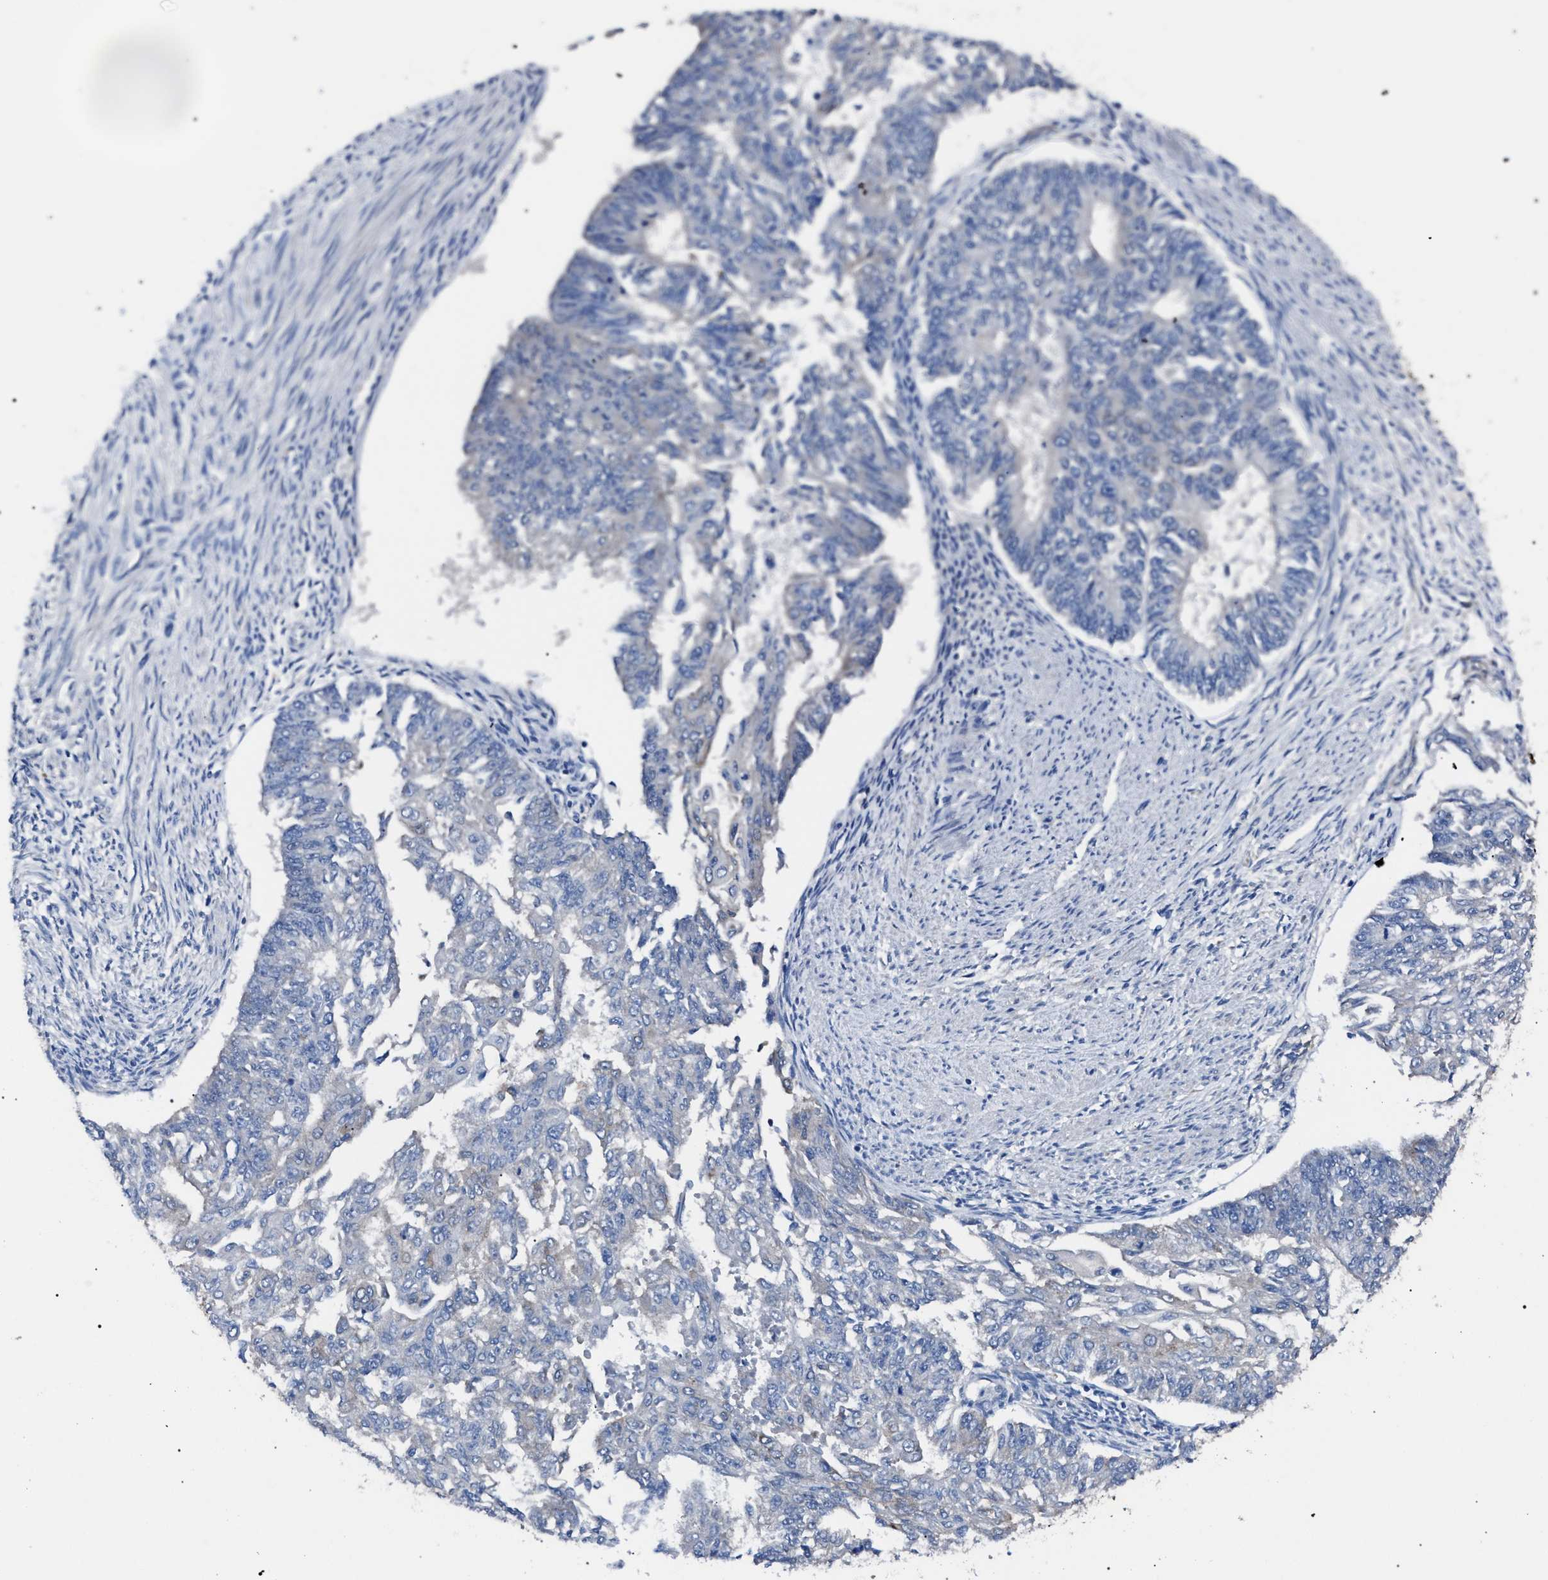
{"staining": {"intensity": "negative", "quantity": "none", "location": "none"}, "tissue": "endometrial cancer", "cell_type": "Tumor cells", "image_type": "cancer", "snomed": [{"axis": "morphology", "description": "Adenocarcinoma, NOS"}, {"axis": "topography", "description": "Endometrium"}], "caption": "Immunohistochemistry (IHC) image of neoplastic tissue: endometrial adenocarcinoma stained with DAB (3,3'-diaminobenzidine) reveals no significant protein expression in tumor cells. (DAB (3,3'-diaminobenzidine) immunohistochemistry (IHC) with hematoxylin counter stain).", "gene": "CRYZ", "patient": {"sex": "female", "age": 32}}